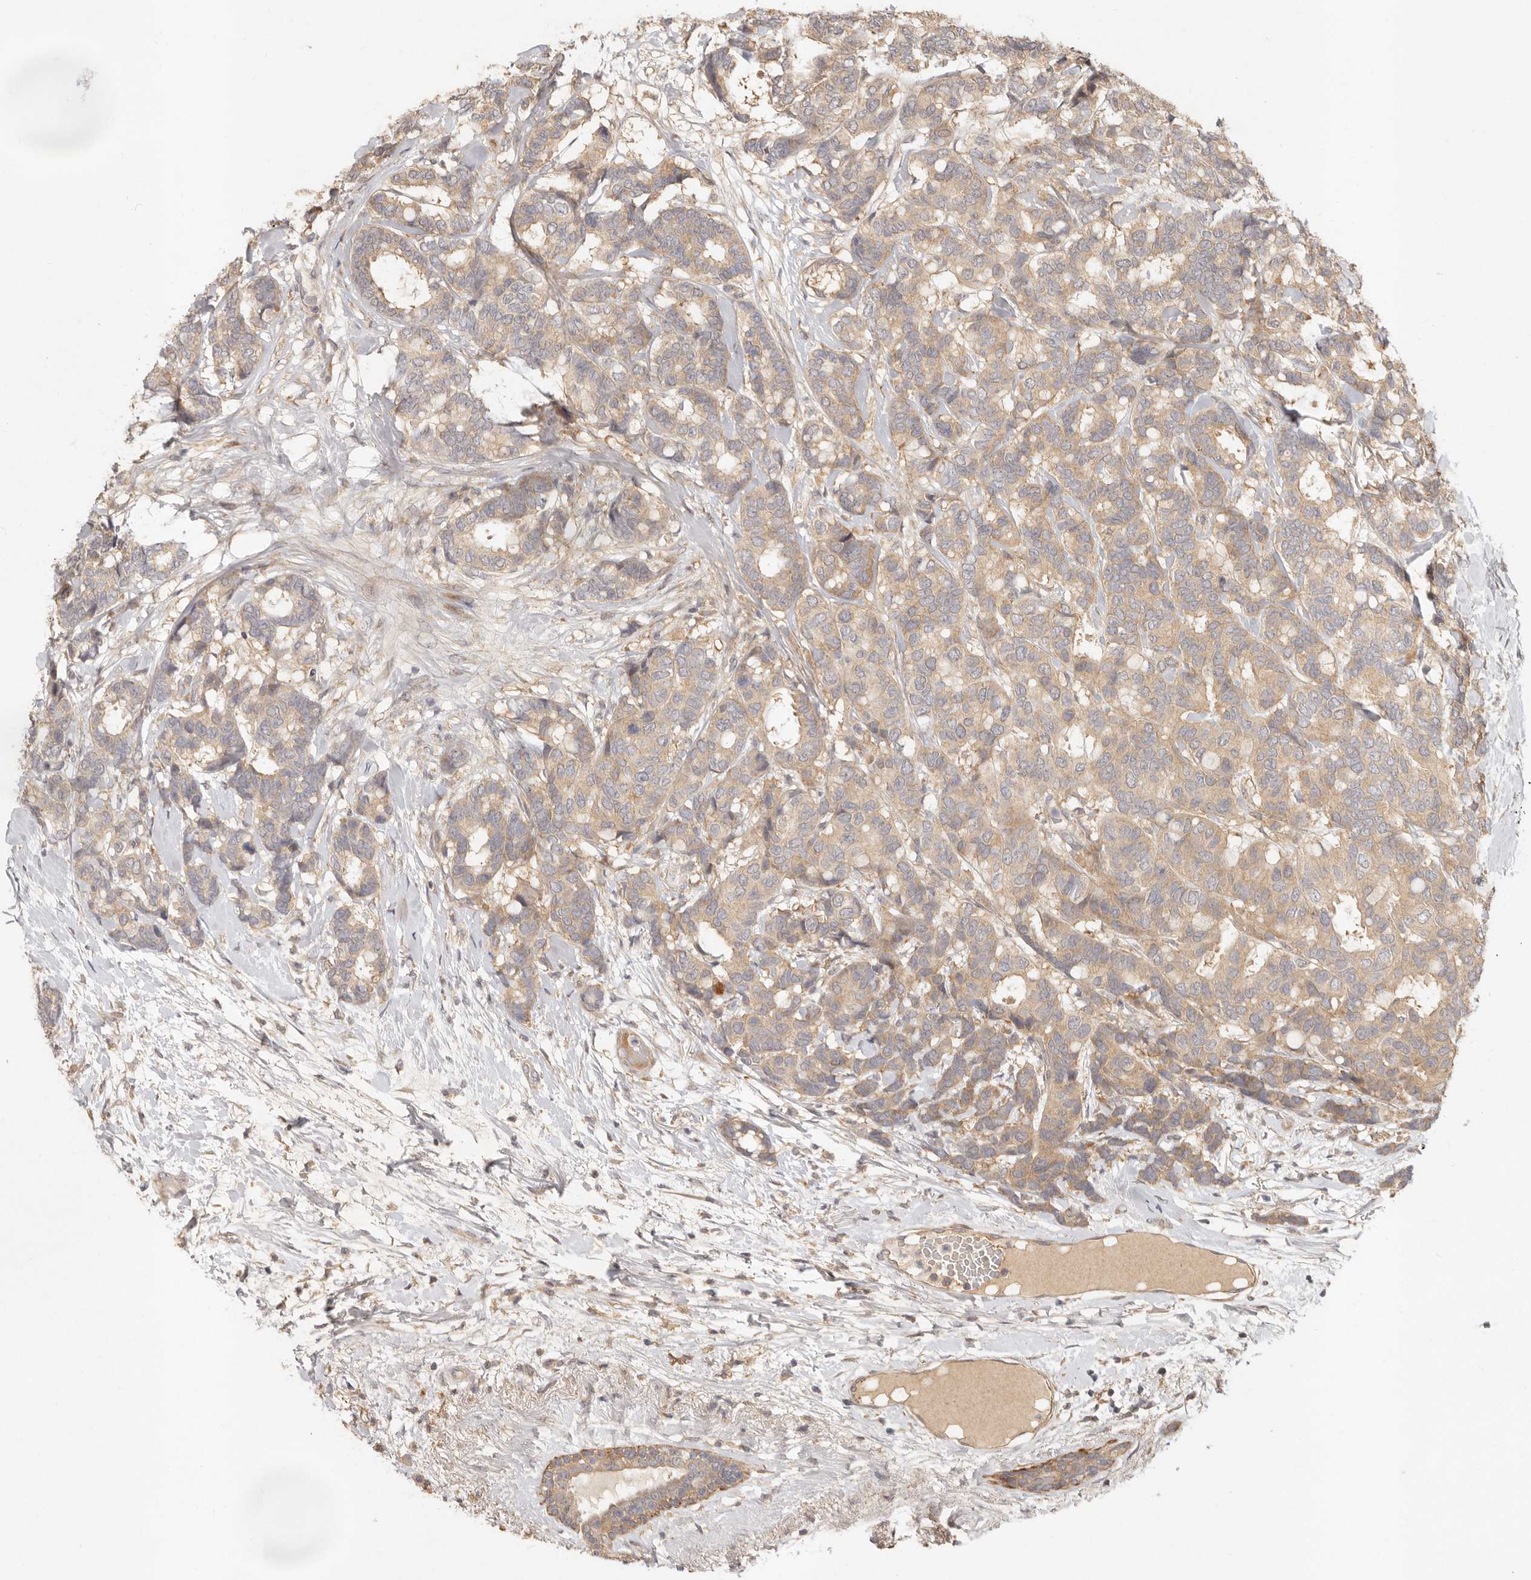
{"staining": {"intensity": "weak", "quantity": ">75%", "location": "cytoplasmic/membranous"}, "tissue": "breast cancer", "cell_type": "Tumor cells", "image_type": "cancer", "snomed": [{"axis": "morphology", "description": "Duct carcinoma"}, {"axis": "topography", "description": "Breast"}], "caption": "The photomicrograph reveals a brown stain indicating the presence of a protein in the cytoplasmic/membranous of tumor cells in infiltrating ductal carcinoma (breast).", "gene": "VIPR1", "patient": {"sex": "female", "age": 87}}